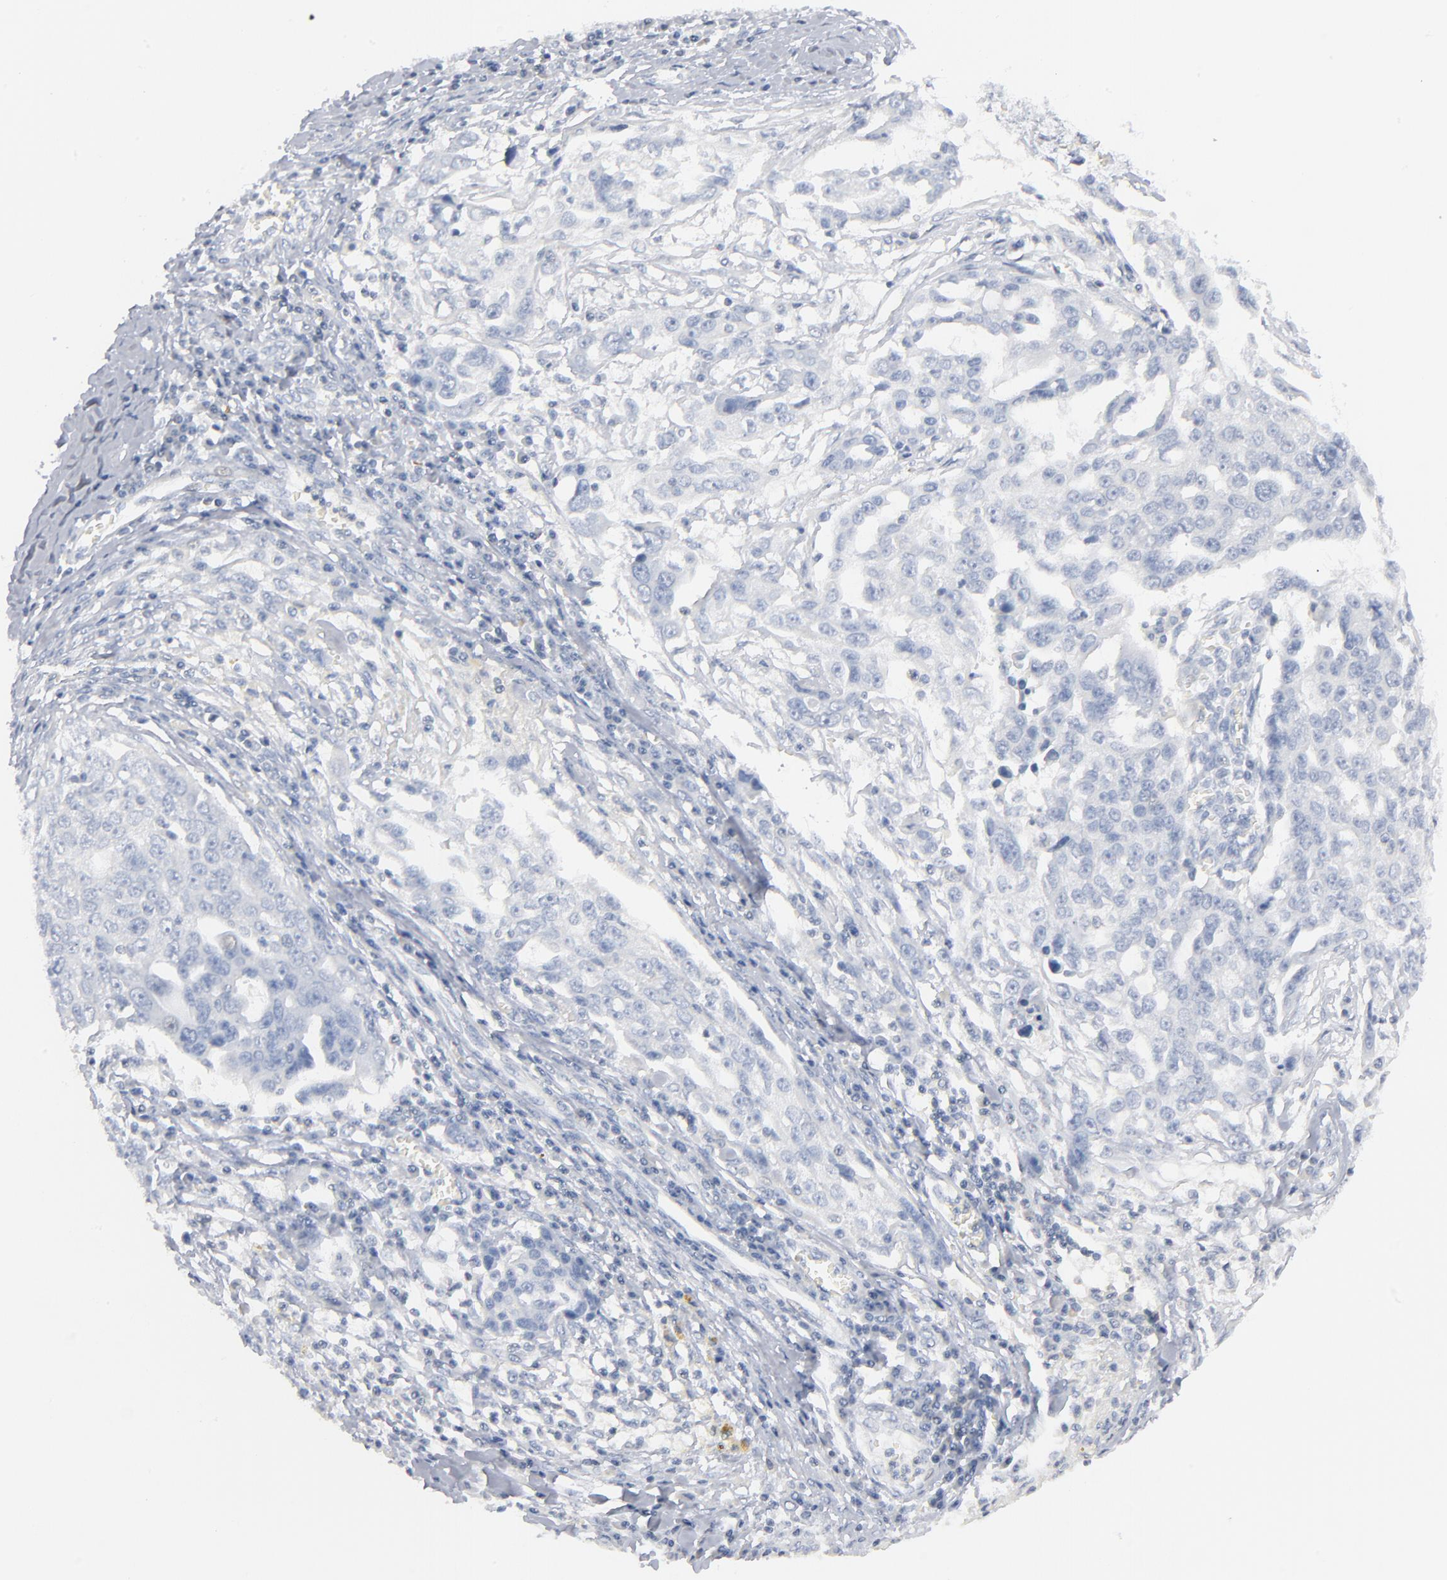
{"staining": {"intensity": "negative", "quantity": "none", "location": "none"}, "tissue": "ovarian cancer", "cell_type": "Tumor cells", "image_type": "cancer", "snomed": [{"axis": "morphology", "description": "Carcinoma, endometroid"}, {"axis": "topography", "description": "Ovary"}], "caption": "Tumor cells are negative for protein expression in human endometroid carcinoma (ovarian).", "gene": "PTK2B", "patient": {"sex": "female", "age": 75}}